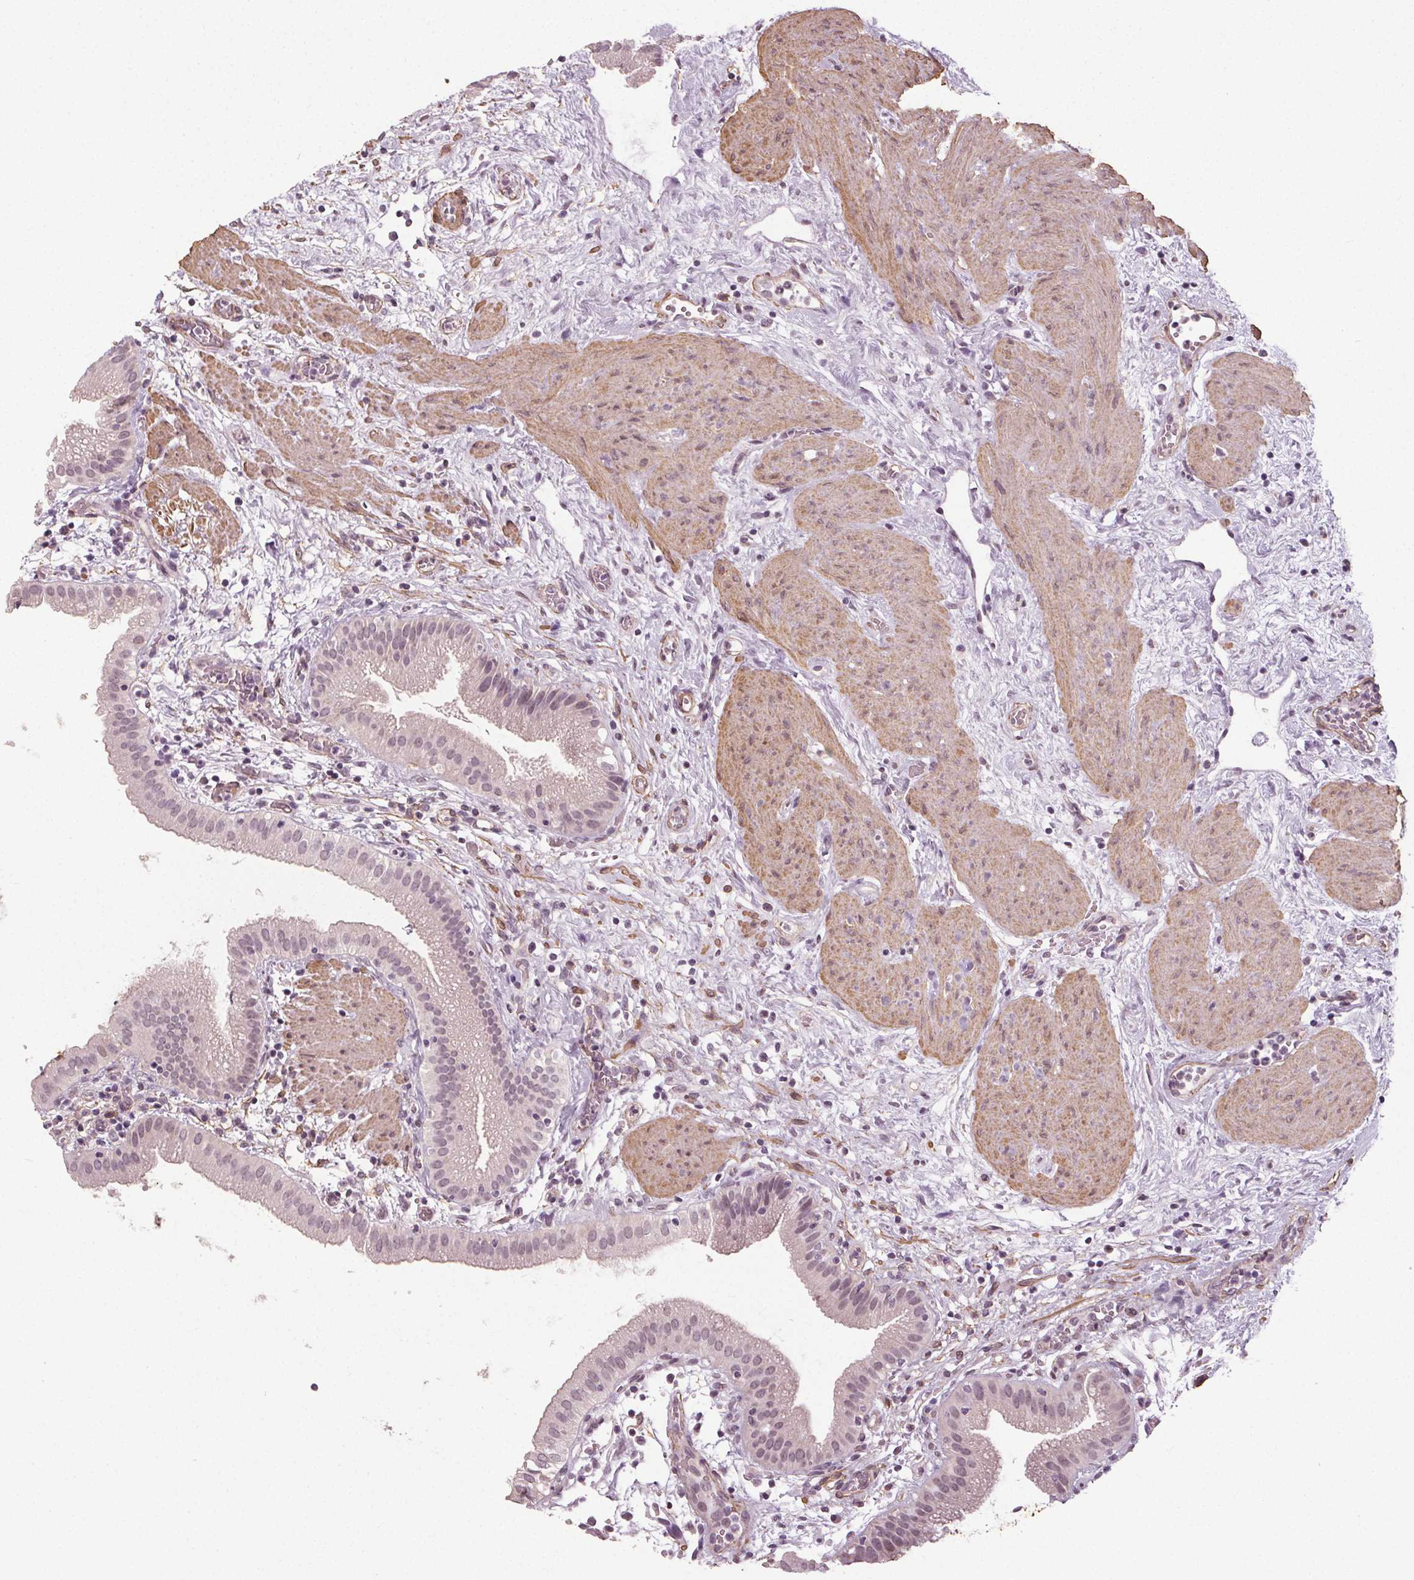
{"staining": {"intensity": "negative", "quantity": "none", "location": "none"}, "tissue": "gallbladder", "cell_type": "Glandular cells", "image_type": "normal", "snomed": [{"axis": "morphology", "description": "Normal tissue, NOS"}, {"axis": "topography", "description": "Gallbladder"}], "caption": "There is no significant expression in glandular cells of gallbladder. (DAB (3,3'-diaminobenzidine) immunohistochemistry (IHC), high magnification).", "gene": "PKP1", "patient": {"sex": "female", "age": 65}}